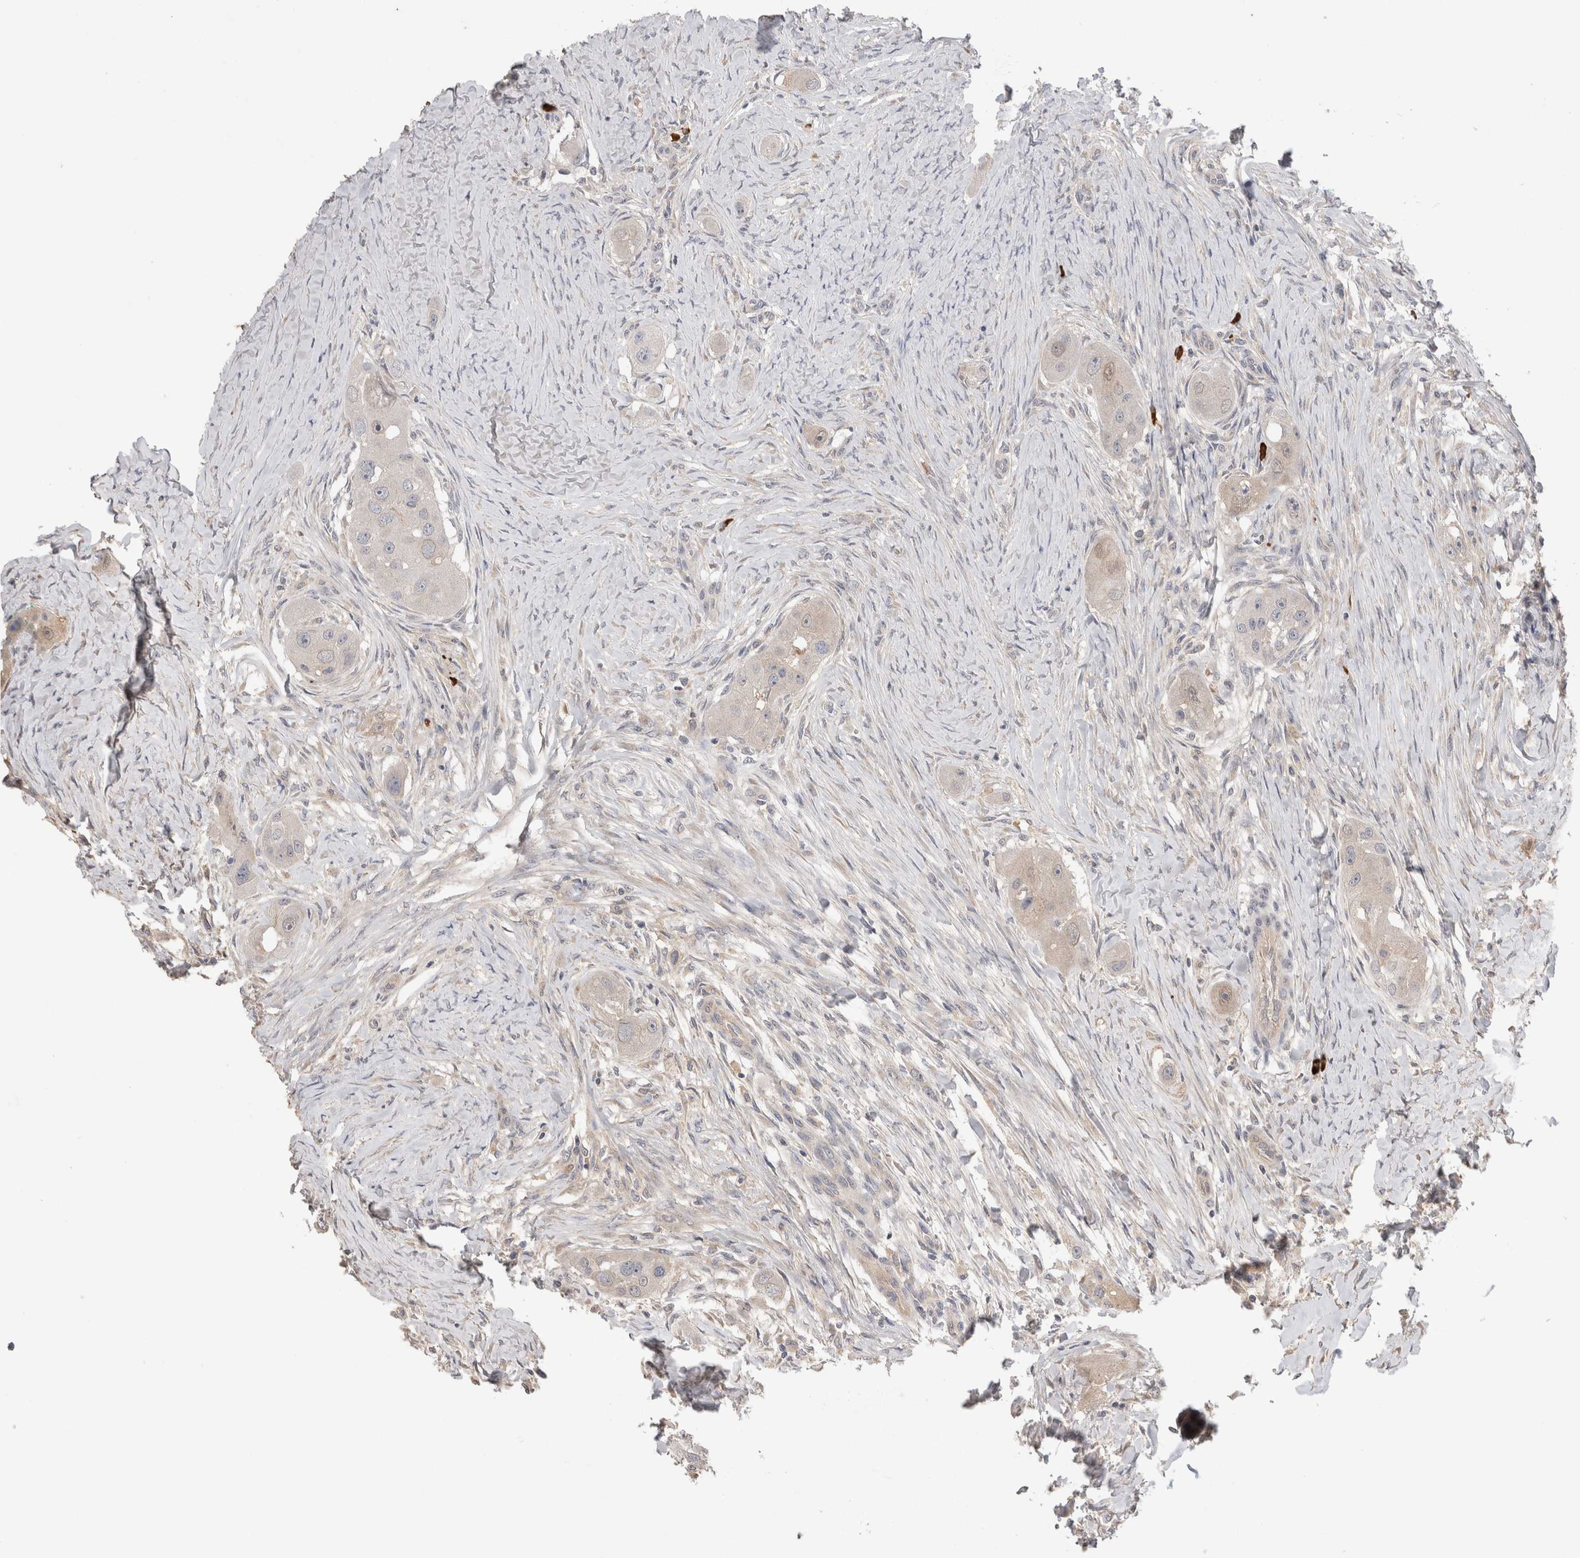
{"staining": {"intensity": "negative", "quantity": "none", "location": "none"}, "tissue": "head and neck cancer", "cell_type": "Tumor cells", "image_type": "cancer", "snomed": [{"axis": "morphology", "description": "Normal tissue, NOS"}, {"axis": "morphology", "description": "Squamous cell carcinoma, NOS"}, {"axis": "topography", "description": "Skeletal muscle"}, {"axis": "topography", "description": "Head-Neck"}], "caption": "Human head and neck cancer (squamous cell carcinoma) stained for a protein using IHC shows no positivity in tumor cells.", "gene": "PPP3CC", "patient": {"sex": "male", "age": 51}}